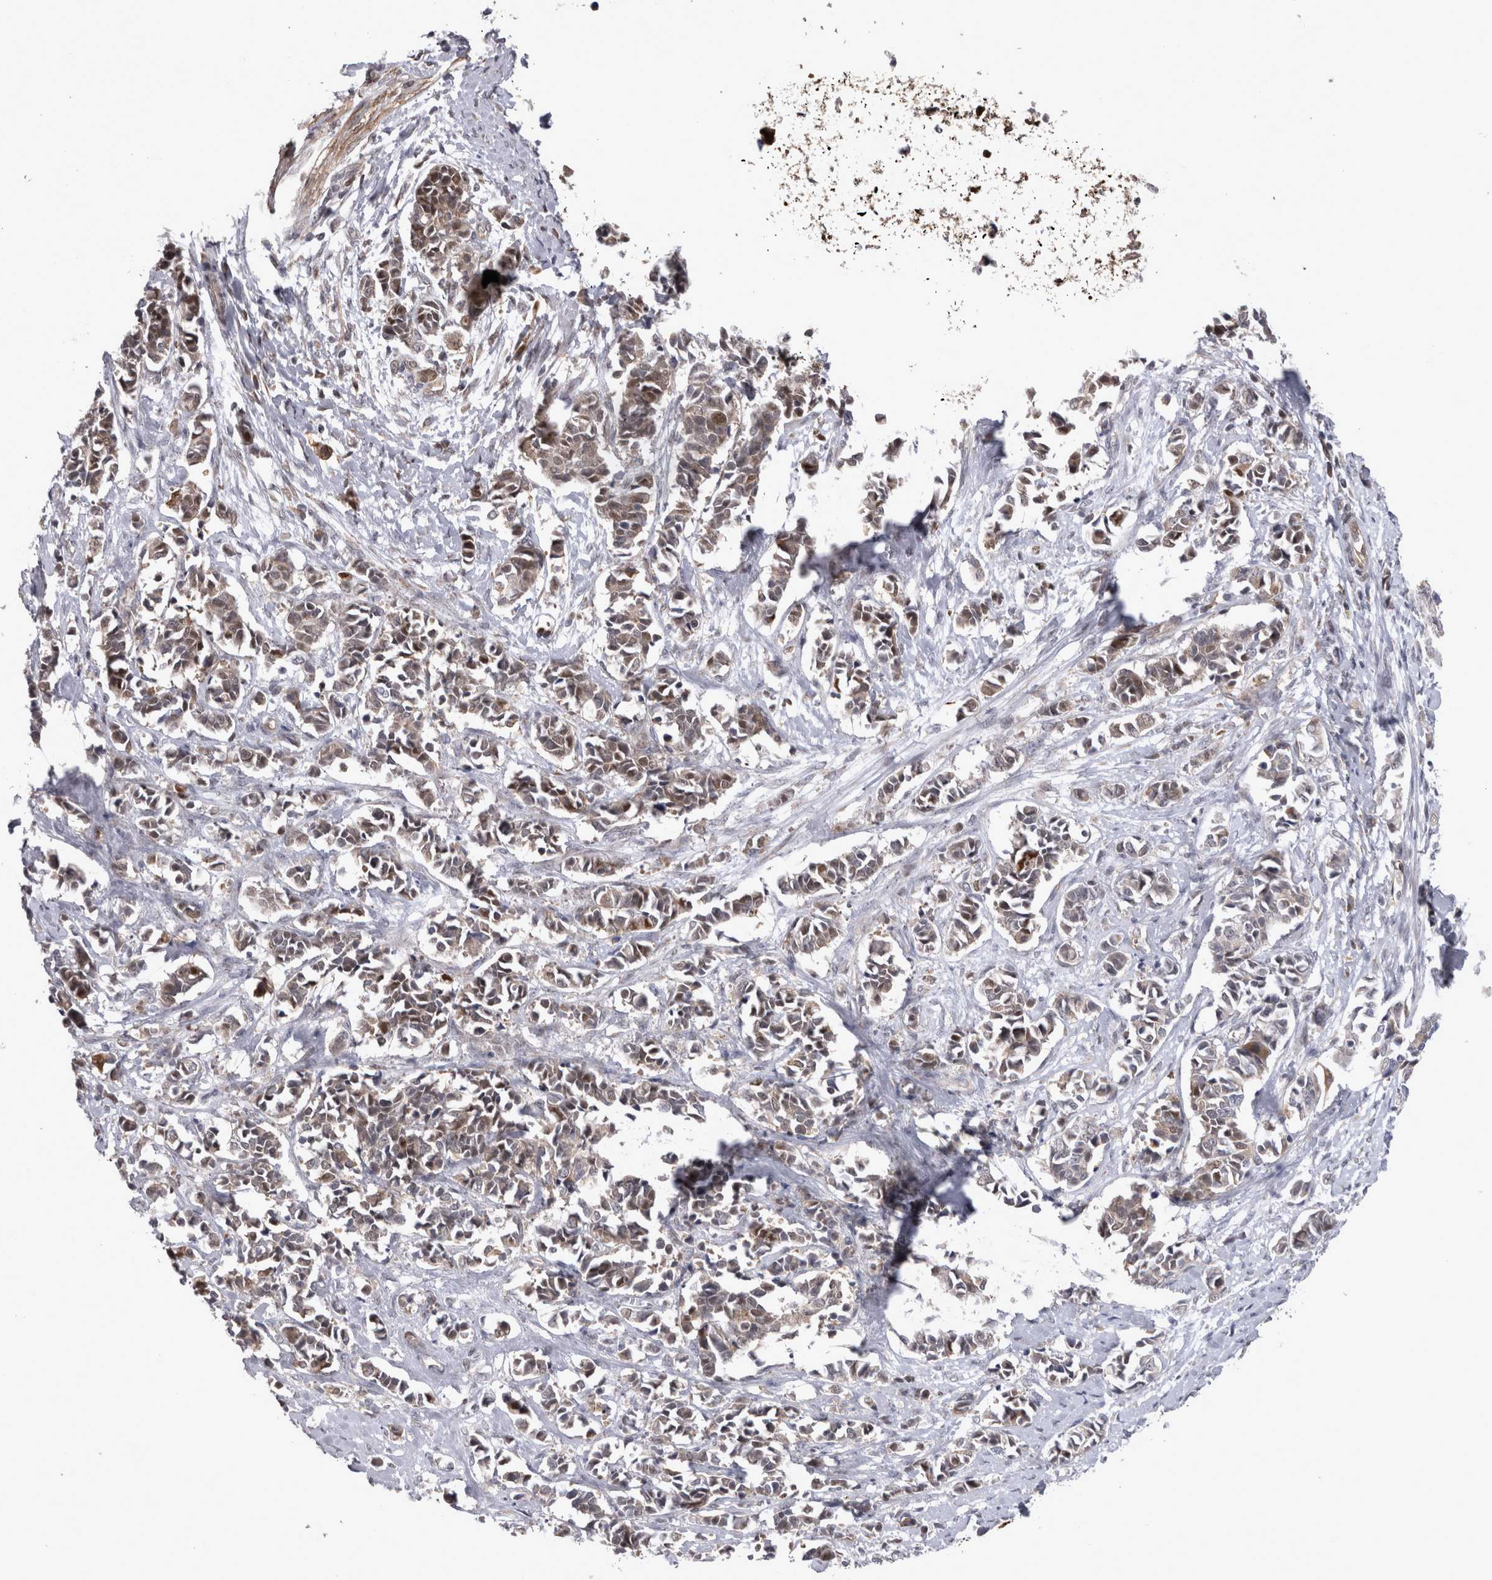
{"staining": {"intensity": "weak", "quantity": ">75%", "location": "cytoplasmic/membranous"}, "tissue": "cervical cancer", "cell_type": "Tumor cells", "image_type": "cancer", "snomed": [{"axis": "morphology", "description": "Normal tissue, NOS"}, {"axis": "morphology", "description": "Squamous cell carcinoma, NOS"}, {"axis": "topography", "description": "Cervix"}], "caption": "The immunohistochemical stain shows weak cytoplasmic/membranous positivity in tumor cells of squamous cell carcinoma (cervical) tissue. The protein of interest is shown in brown color, while the nuclei are stained blue.", "gene": "CHIC2", "patient": {"sex": "female", "age": 35}}